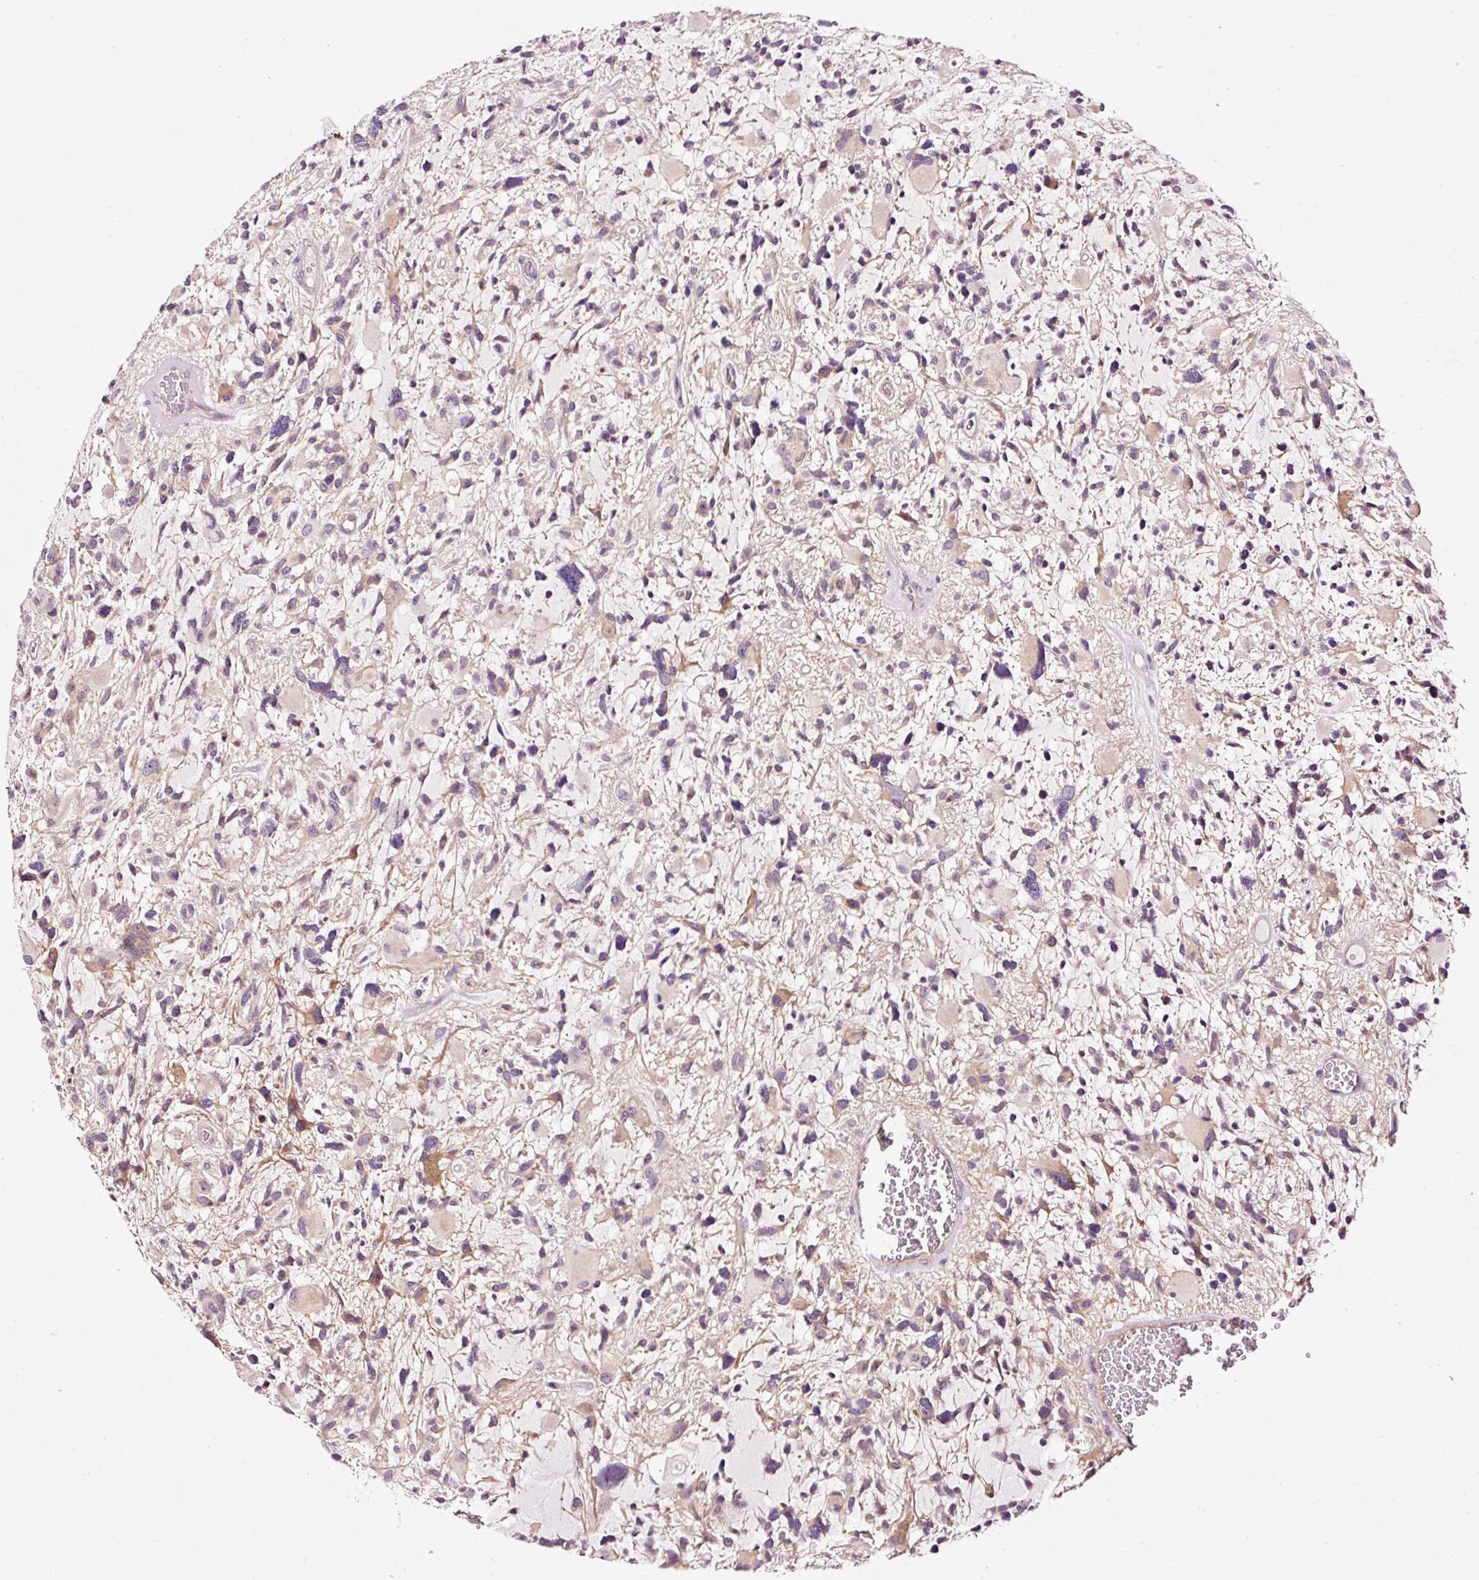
{"staining": {"intensity": "negative", "quantity": "none", "location": "none"}, "tissue": "glioma", "cell_type": "Tumor cells", "image_type": "cancer", "snomed": [{"axis": "morphology", "description": "Glioma, malignant, High grade"}, {"axis": "topography", "description": "Brain"}], "caption": "Protein analysis of malignant high-grade glioma exhibits no significant positivity in tumor cells.", "gene": "UTP14A", "patient": {"sex": "female", "age": 11}}